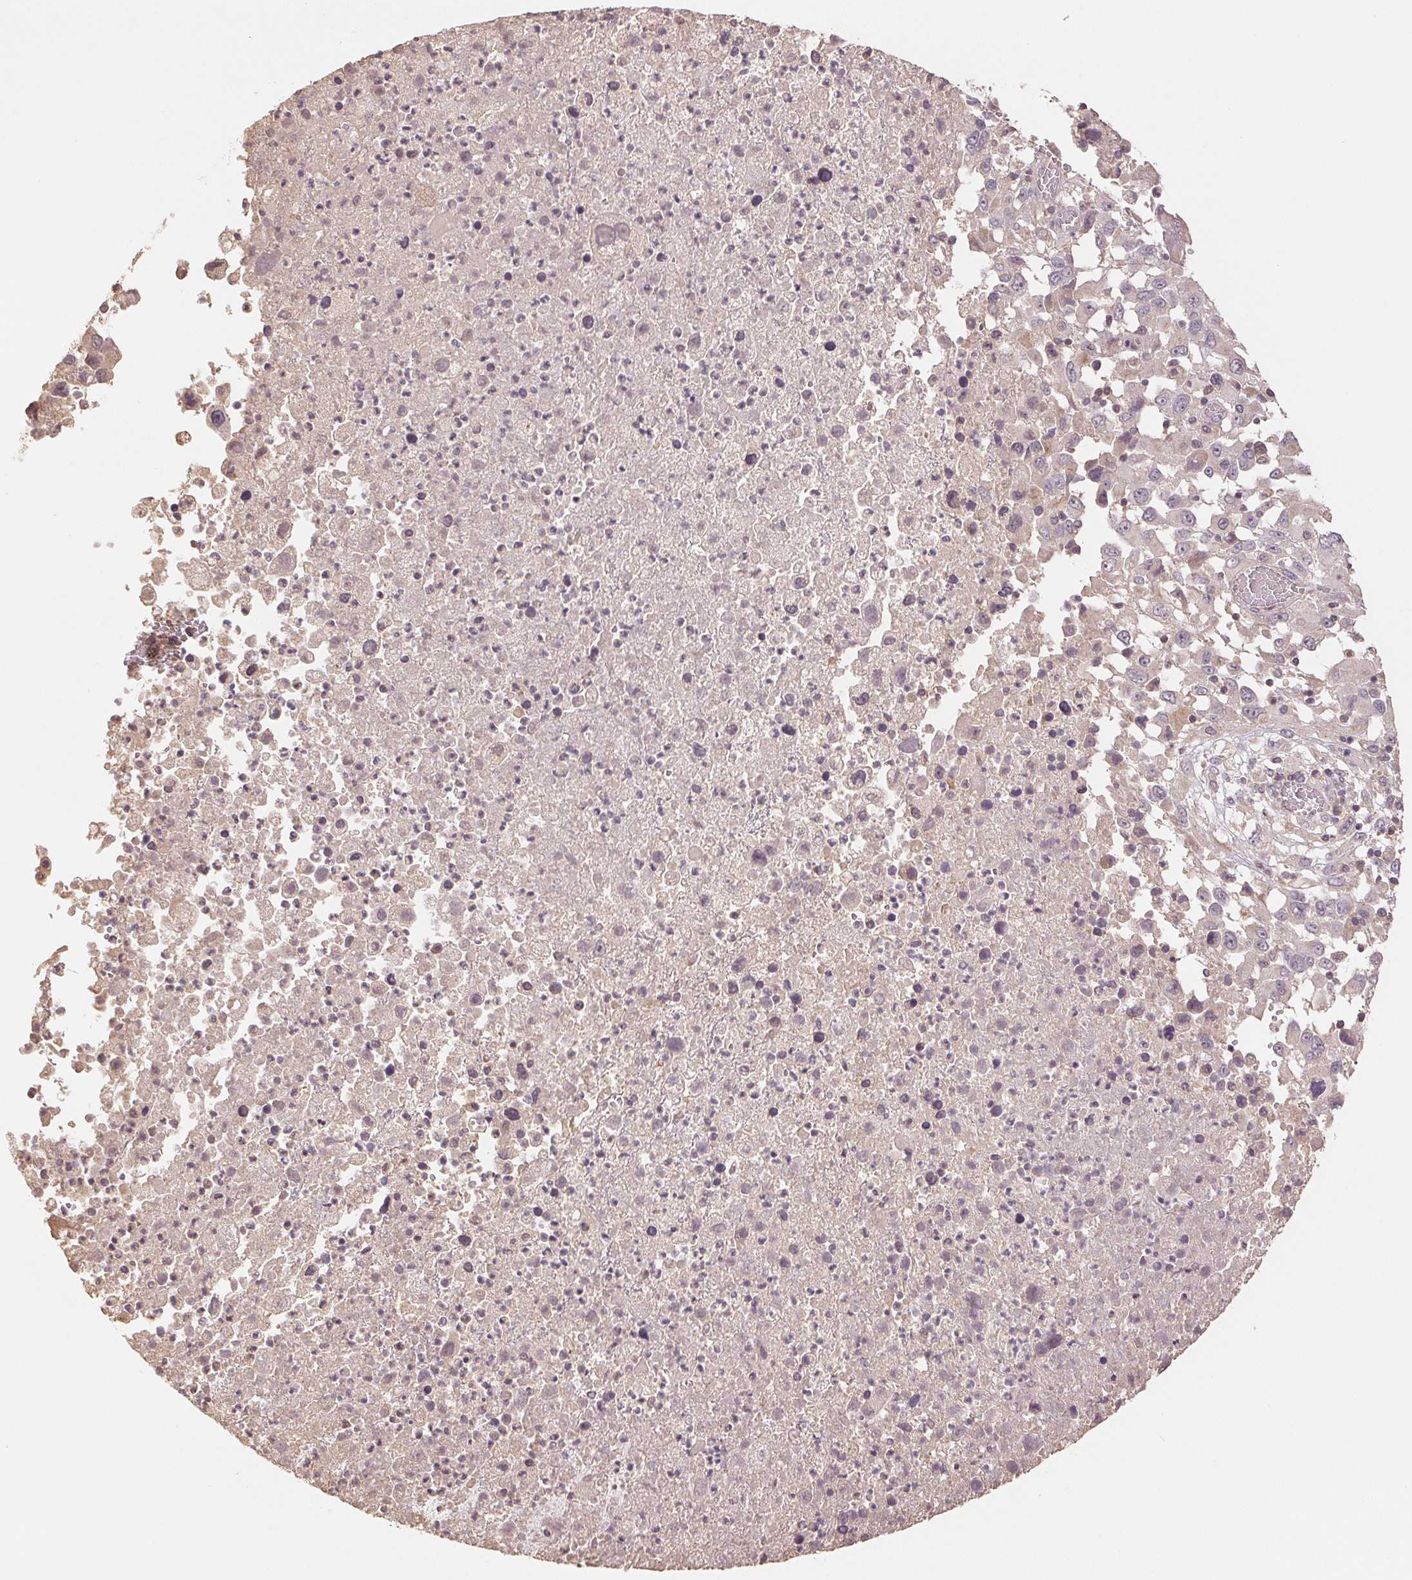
{"staining": {"intensity": "negative", "quantity": "none", "location": "none"}, "tissue": "melanoma", "cell_type": "Tumor cells", "image_type": "cancer", "snomed": [{"axis": "morphology", "description": "Malignant melanoma, Metastatic site"}, {"axis": "topography", "description": "Soft tissue"}], "caption": "DAB (3,3'-diaminobenzidine) immunohistochemical staining of human malignant melanoma (metastatic site) shows no significant staining in tumor cells.", "gene": "COX14", "patient": {"sex": "male", "age": 50}}